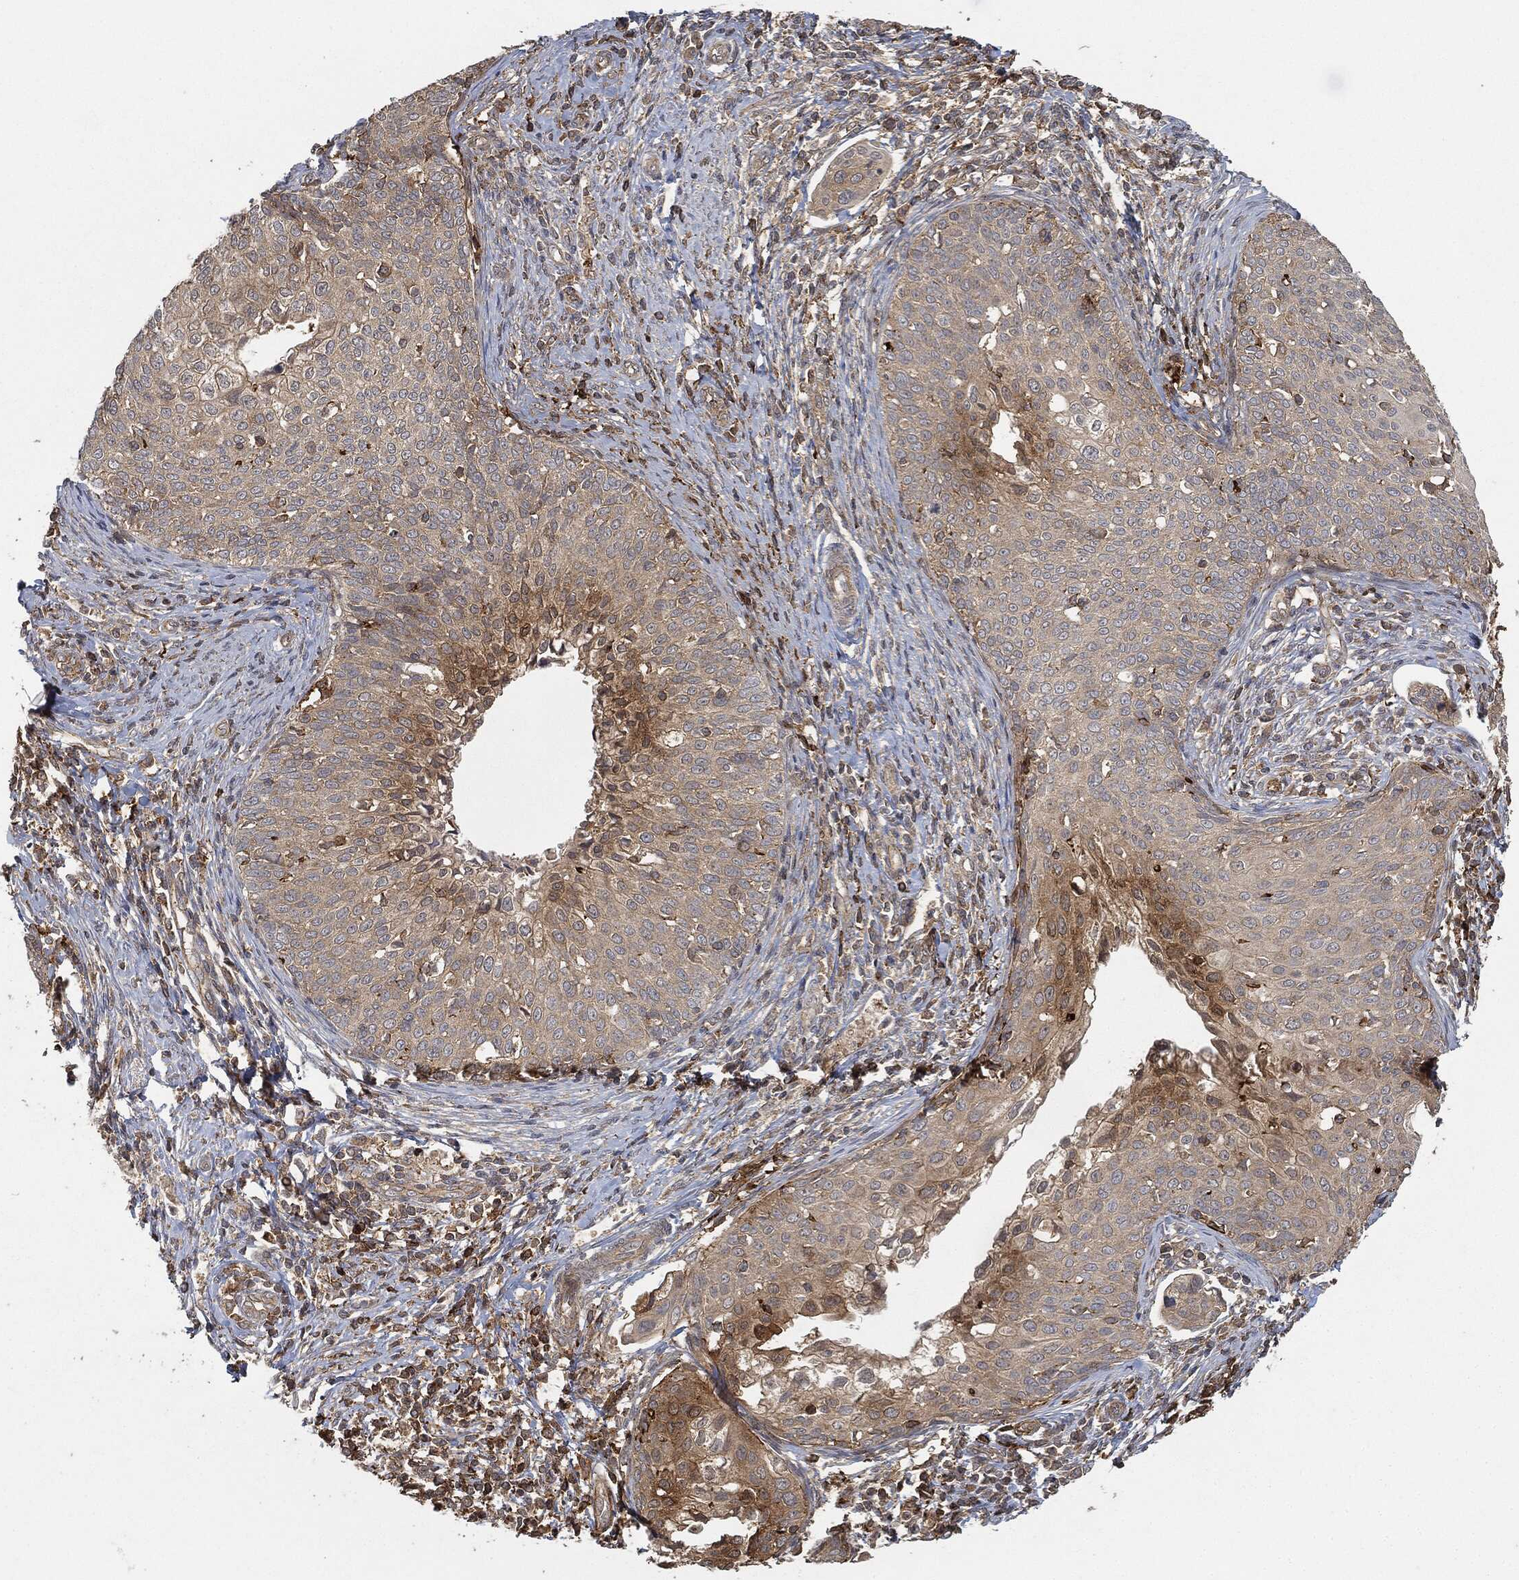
{"staining": {"intensity": "strong", "quantity": "<25%", "location": "cytoplasmic/membranous"}, "tissue": "cervical cancer", "cell_type": "Tumor cells", "image_type": "cancer", "snomed": [{"axis": "morphology", "description": "Squamous cell carcinoma, NOS"}, {"axis": "topography", "description": "Cervix"}], "caption": "Tumor cells exhibit medium levels of strong cytoplasmic/membranous positivity in approximately <25% of cells in human cervical squamous cell carcinoma. (IHC, brightfield microscopy, high magnification).", "gene": "TPT1", "patient": {"sex": "female", "age": 51}}